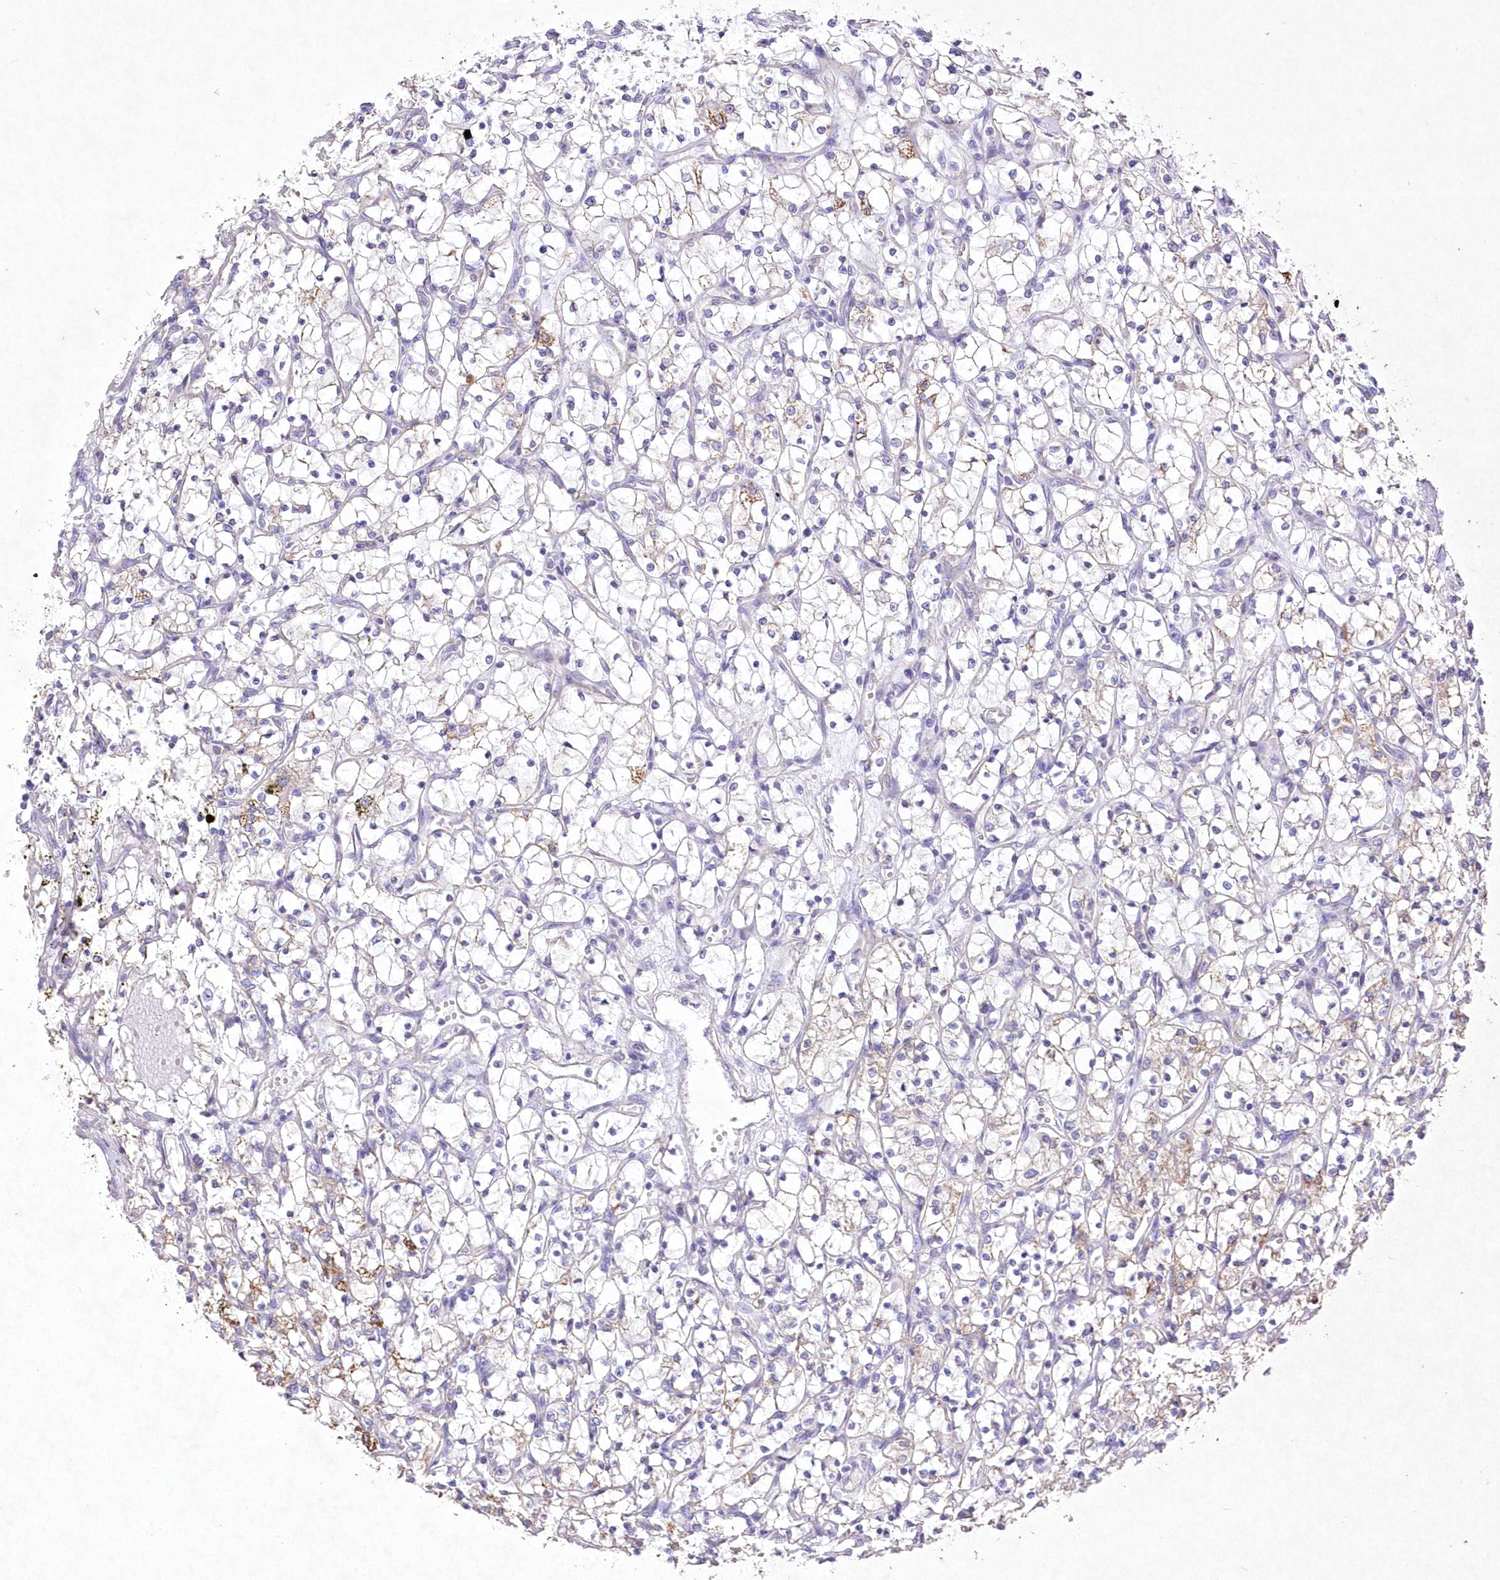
{"staining": {"intensity": "weak", "quantity": "<25%", "location": "cytoplasmic/membranous"}, "tissue": "renal cancer", "cell_type": "Tumor cells", "image_type": "cancer", "snomed": [{"axis": "morphology", "description": "Adenocarcinoma, NOS"}, {"axis": "topography", "description": "Kidney"}], "caption": "An immunohistochemistry (IHC) image of renal cancer (adenocarcinoma) is shown. There is no staining in tumor cells of renal cancer (adenocarcinoma). (Immunohistochemistry (ihc), brightfield microscopy, high magnification).", "gene": "ITSN2", "patient": {"sex": "female", "age": 69}}